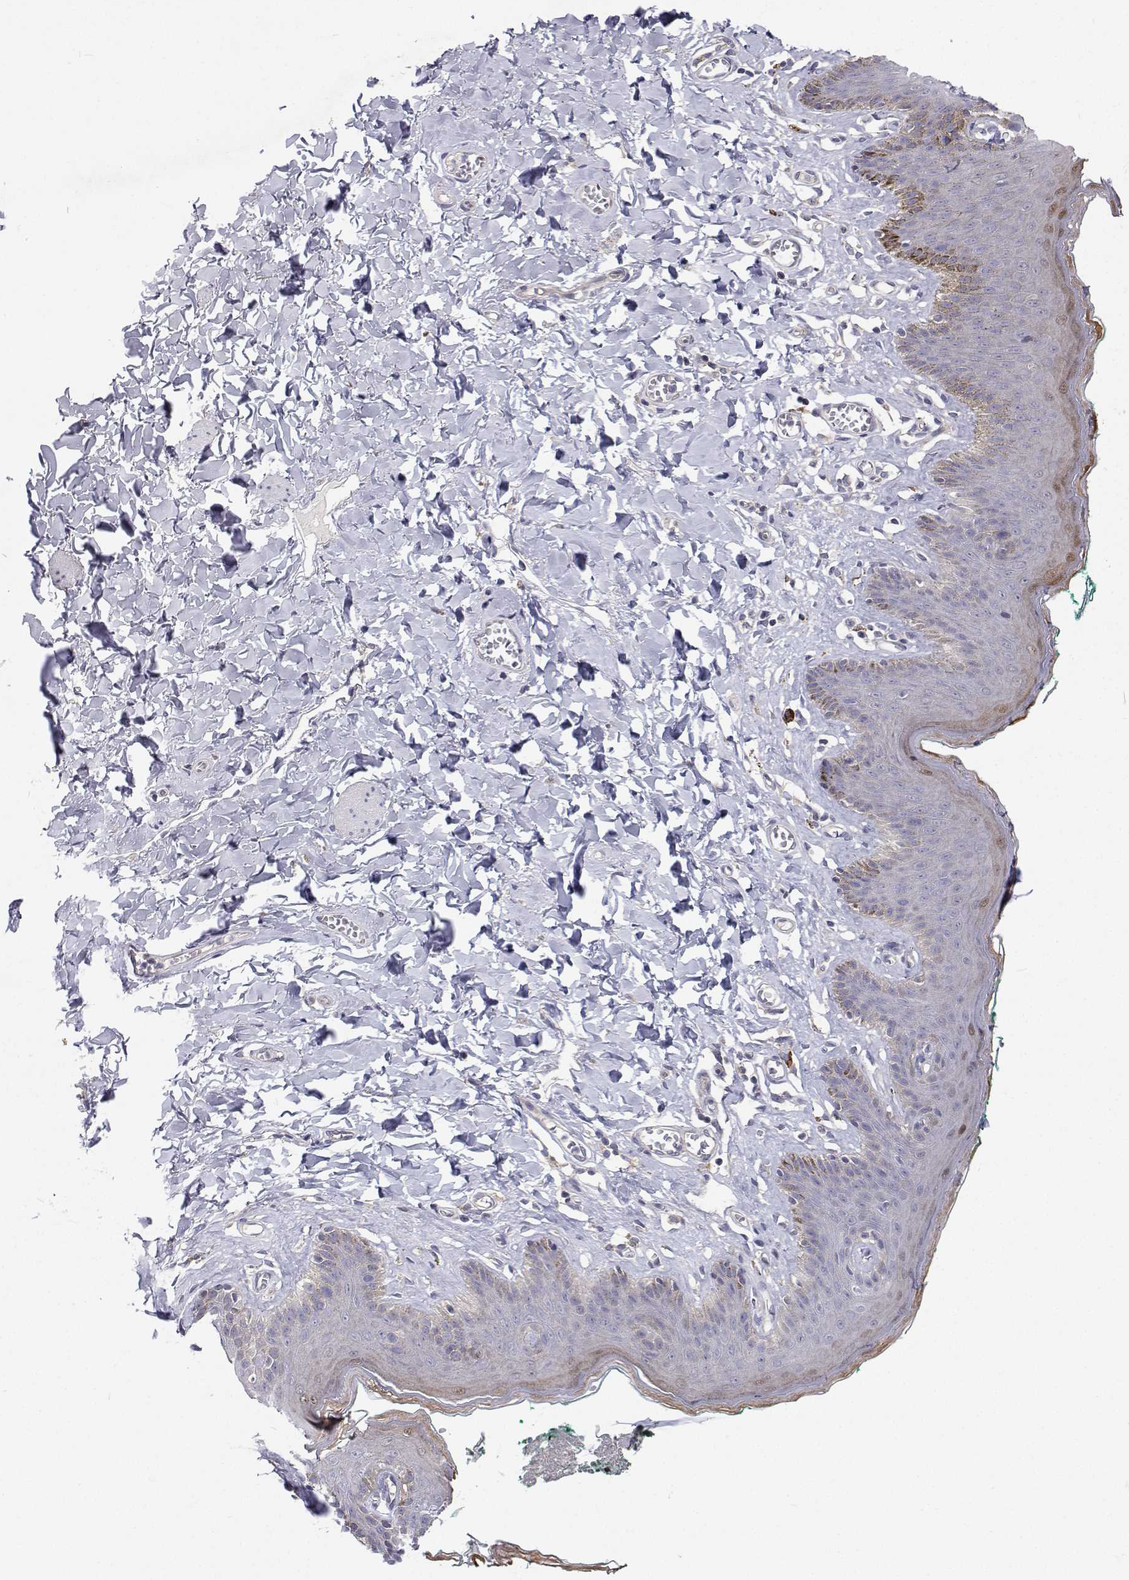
{"staining": {"intensity": "moderate", "quantity": "<25%", "location": "cytoplasmic/membranous"}, "tissue": "skin", "cell_type": "Epidermal cells", "image_type": "normal", "snomed": [{"axis": "morphology", "description": "Normal tissue, NOS"}, {"axis": "topography", "description": "Vulva"}, {"axis": "topography", "description": "Peripheral nerve tissue"}], "caption": "The immunohistochemical stain labels moderate cytoplasmic/membranous expression in epidermal cells of normal skin.", "gene": "MYPN", "patient": {"sex": "female", "age": 66}}